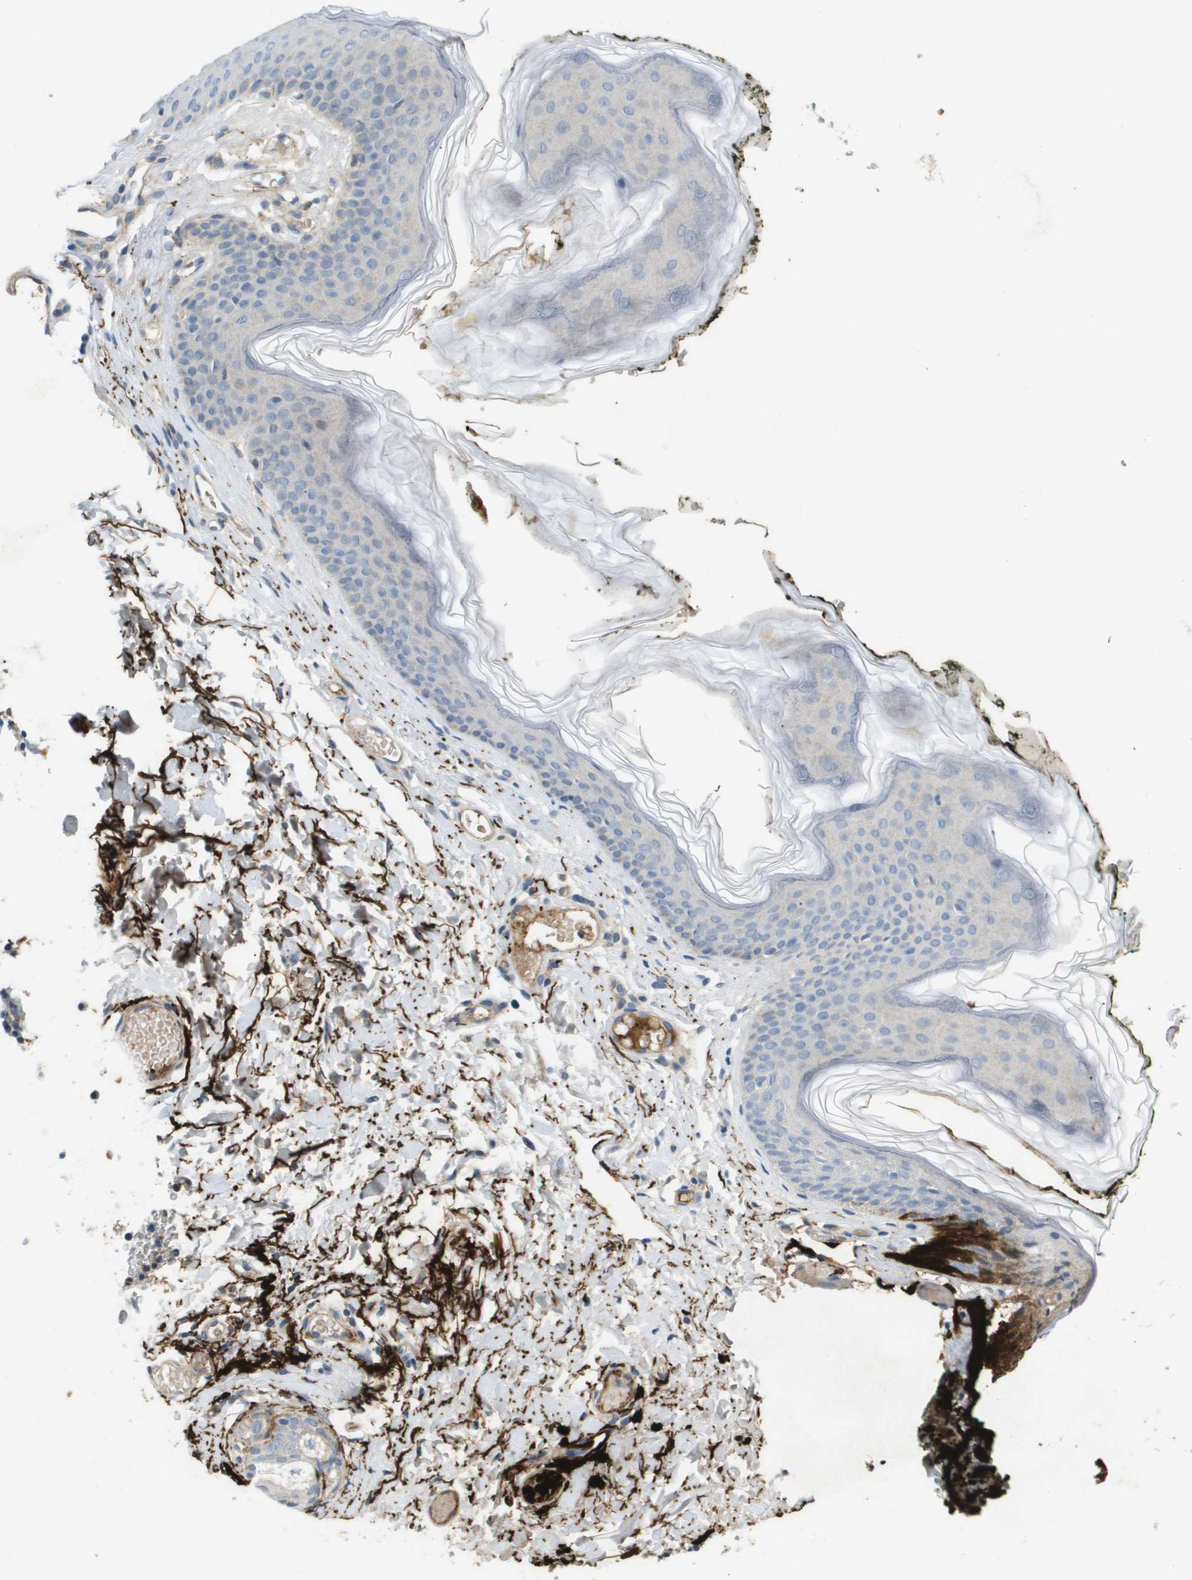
{"staining": {"intensity": "negative", "quantity": "none", "location": "none"}, "tissue": "skin", "cell_type": "Epidermal cells", "image_type": "normal", "snomed": [{"axis": "morphology", "description": "Normal tissue, NOS"}, {"axis": "morphology", "description": "Inflammation, NOS"}, {"axis": "topography", "description": "Vulva"}], "caption": "Protein analysis of normal skin reveals no significant positivity in epidermal cells.", "gene": "VTN", "patient": {"sex": "female", "age": 84}}